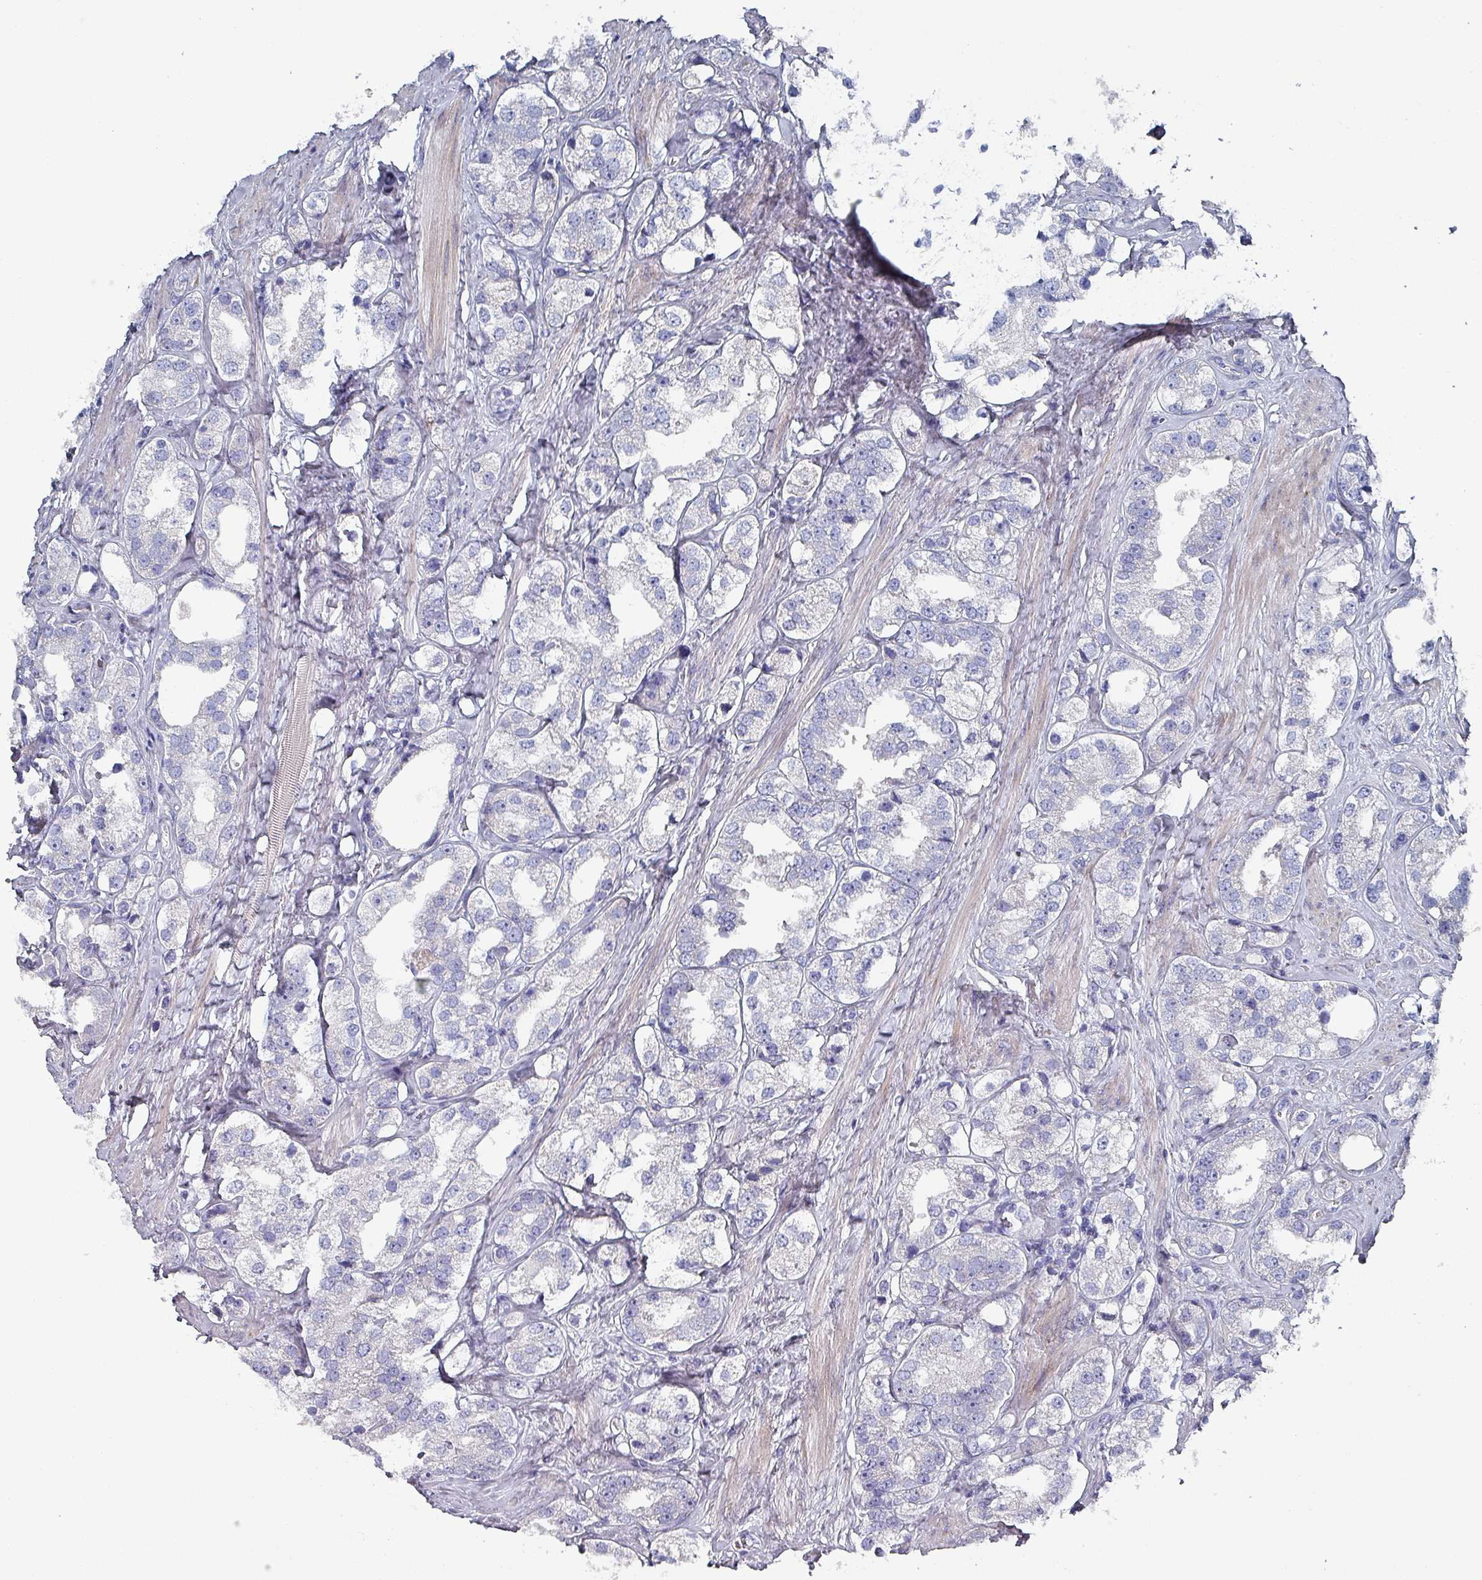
{"staining": {"intensity": "negative", "quantity": "none", "location": "none"}, "tissue": "prostate cancer", "cell_type": "Tumor cells", "image_type": "cancer", "snomed": [{"axis": "morphology", "description": "Adenocarcinoma, NOS"}, {"axis": "topography", "description": "Prostate"}], "caption": "The image demonstrates no significant expression in tumor cells of prostate cancer (adenocarcinoma). (Brightfield microscopy of DAB immunohistochemistry at high magnification).", "gene": "DRD5", "patient": {"sex": "male", "age": 79}}